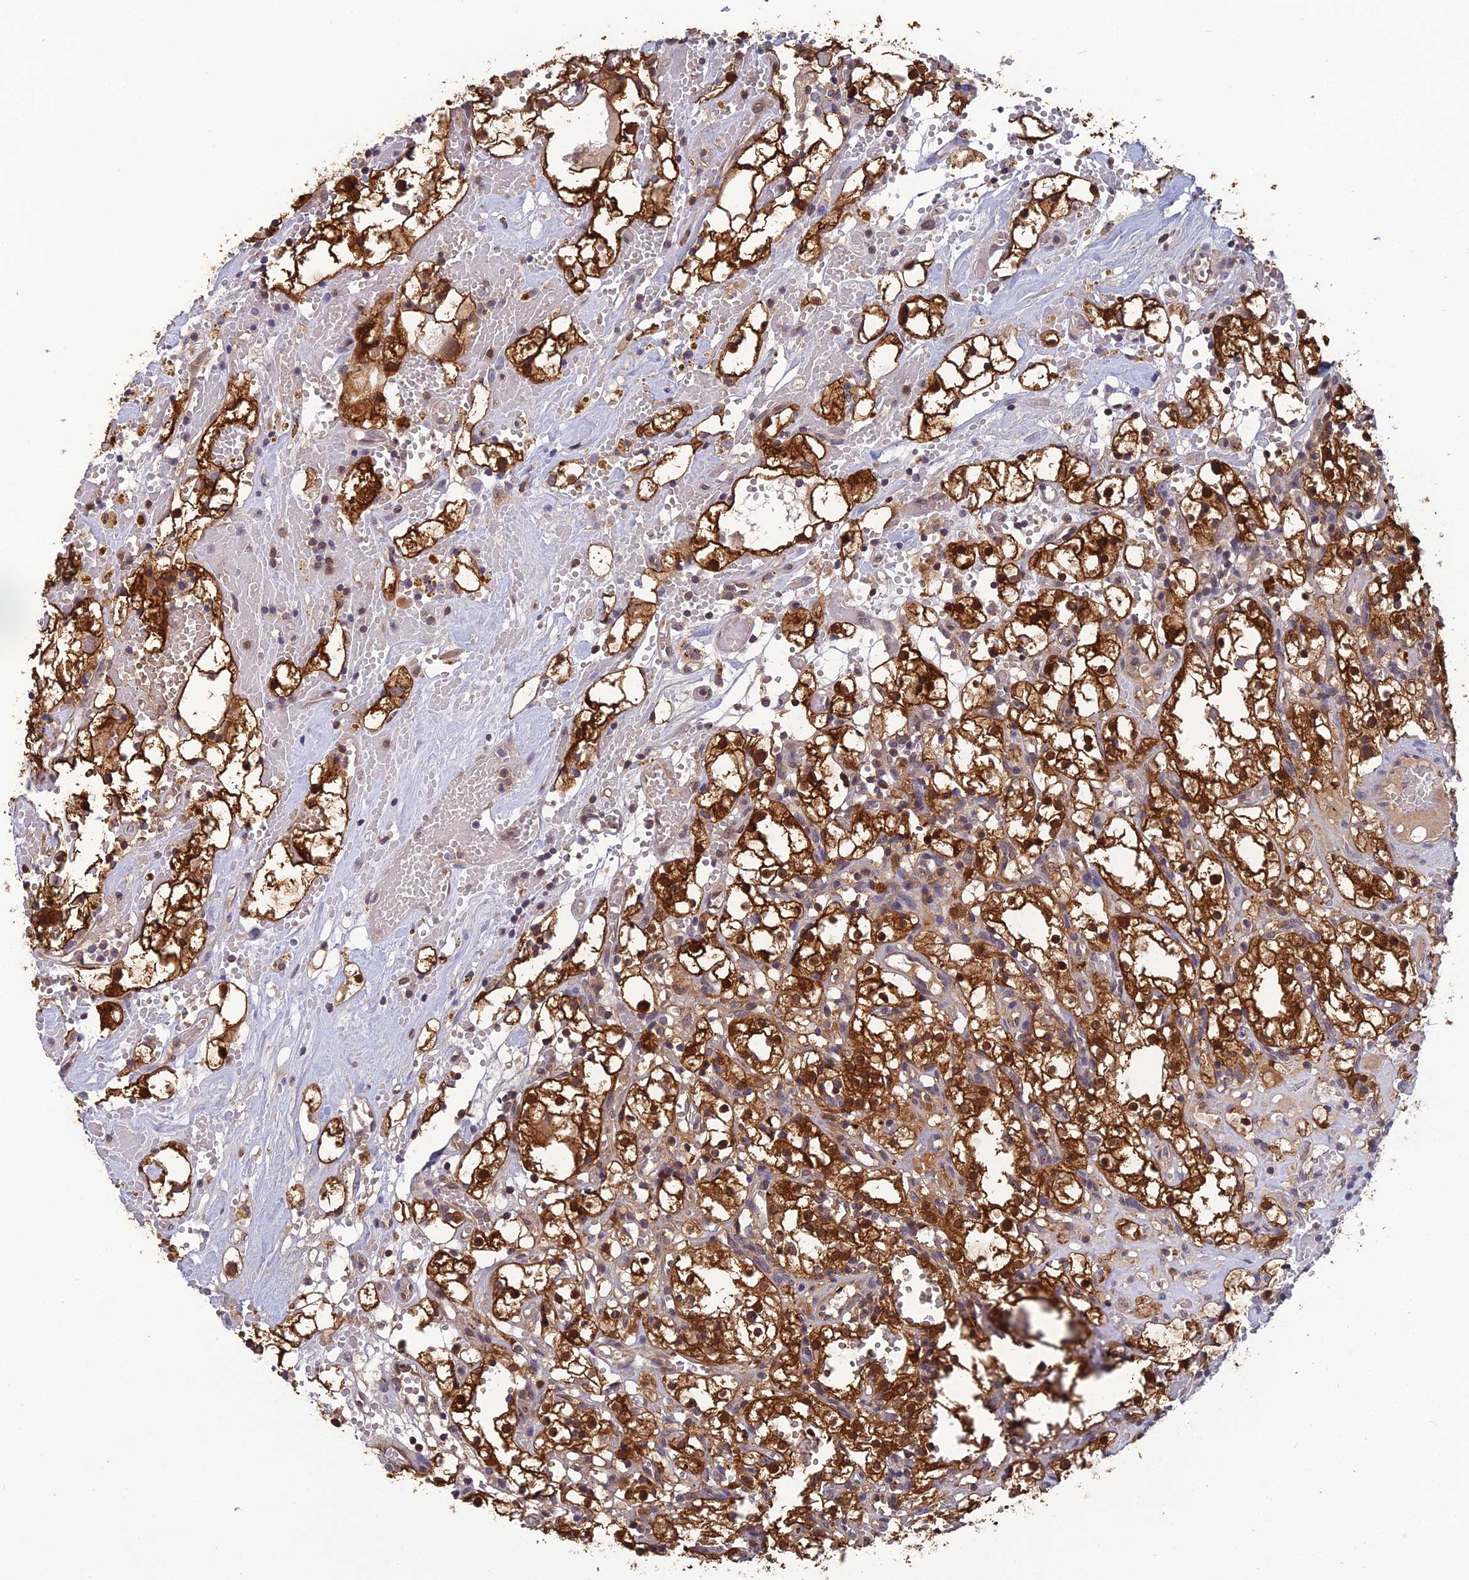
{"staining": {"intensity": "strong", "quantity": ">75%", "location": "cytoplasmic/membranous,nuclear"}, "tissue": "renal cancer", "cell_type": "Tumor cells", "image_type": "cancer", "snomed": [{"axis": "morphology", "description": "Adenocarcinoma, NOS"}, {"axis": "topography", "description": "Kidney"}], "caption": "Renal cancer stained for a protein reveals strong cytoplasmic/membranous and nuclear positivity in tumor cells.", "gene": "HINT1", "patient": {"sex": "male", "age": 56}}